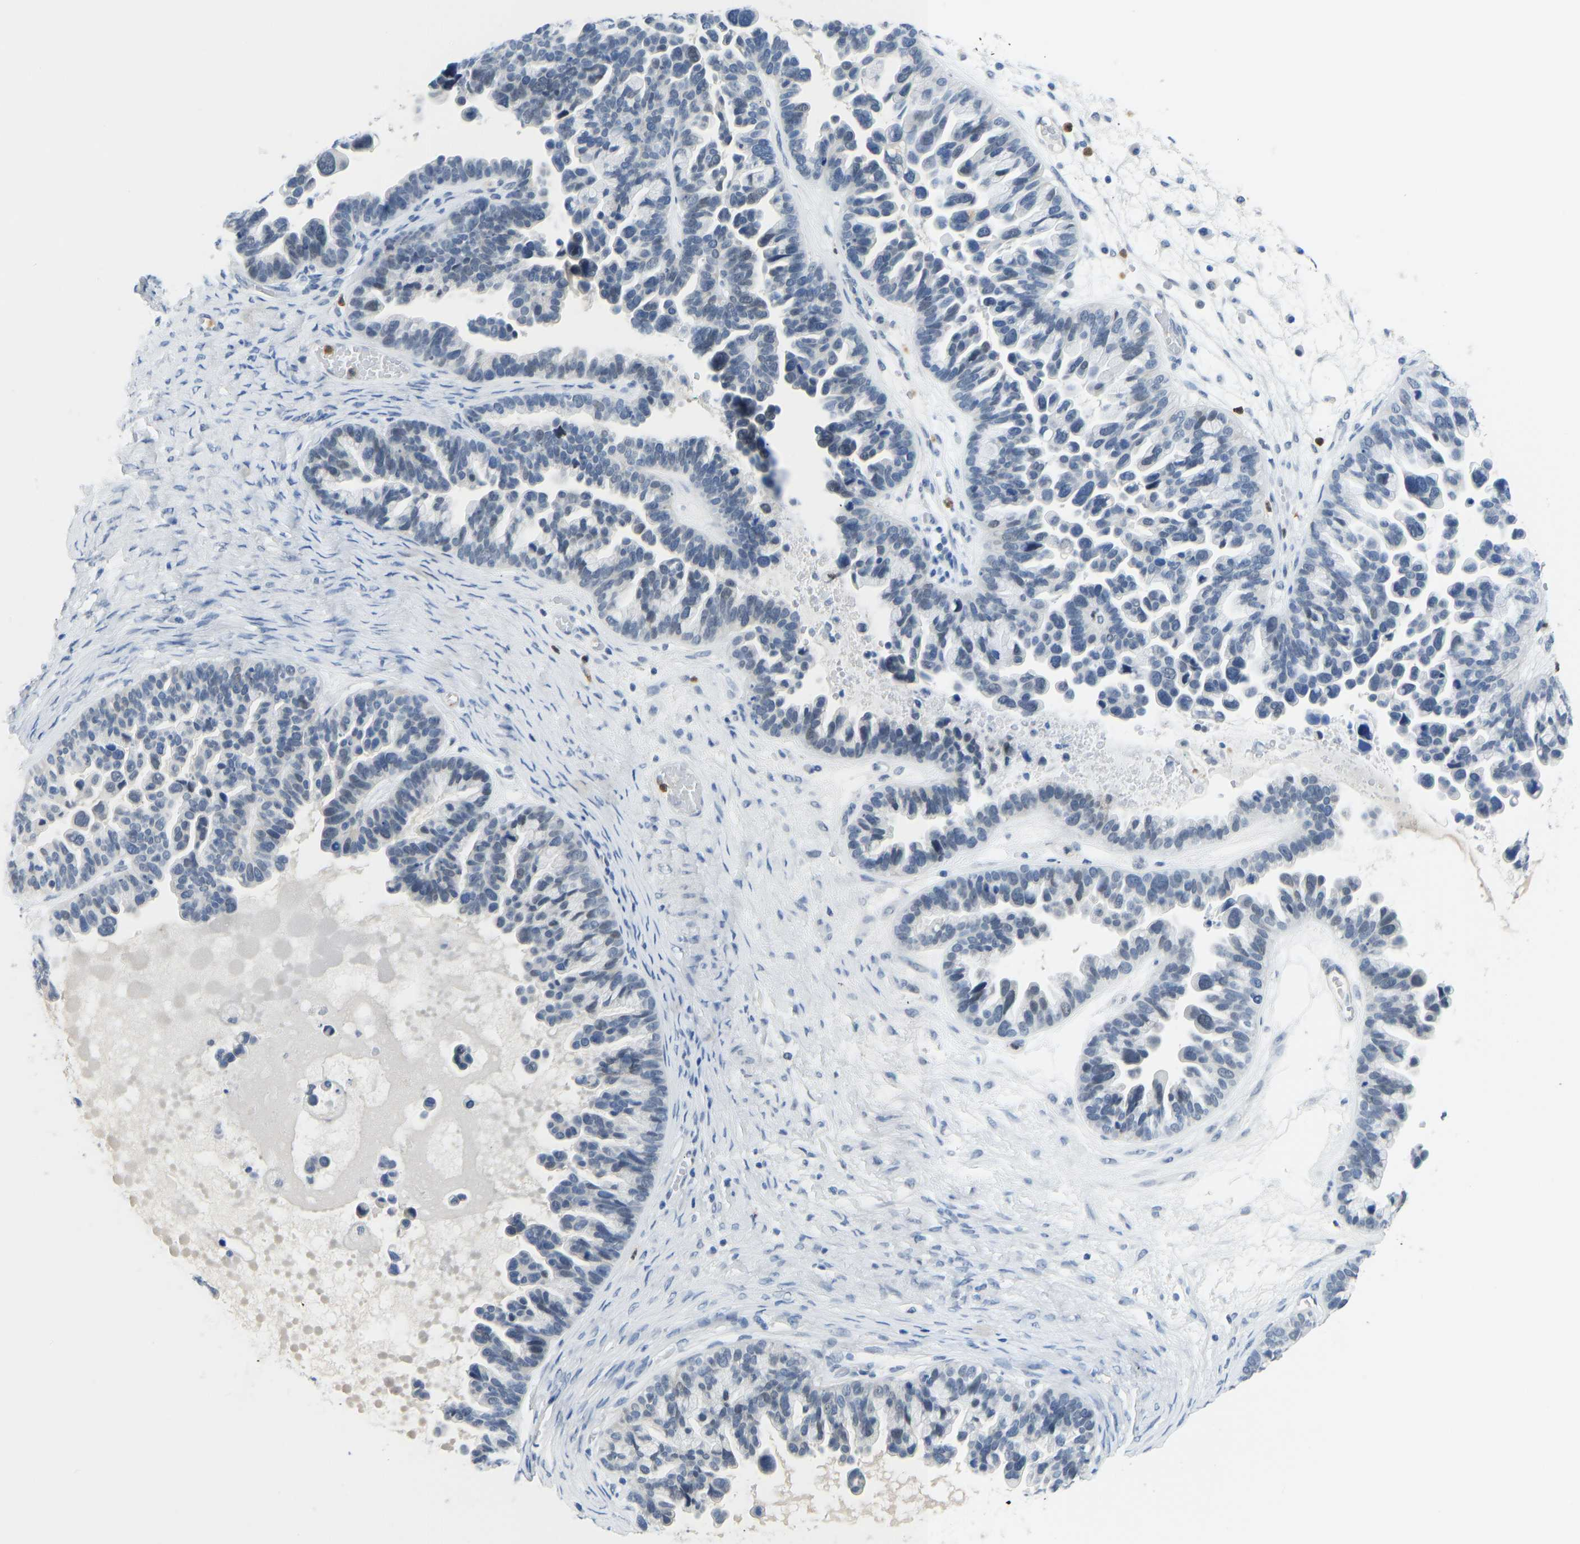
{"staining": {"intensity": "negative", "quantity": "none", "location": "none"}, "tissue": "ovarian cancer", "cell_type": "Tumor cells", "image_type": "cancer", "snomed": [{"axis": "morphology", "description": "Cystadenocarcinoma, serous, NOS"}, {"axis": "topography", "description": "Ovary"}], "caption": "Ovarian cancer stained for a protein using IHC shows no positivity tumor cells.", "gene": "TXNDC2", "patient": {"sex": "female", "age": 56}}